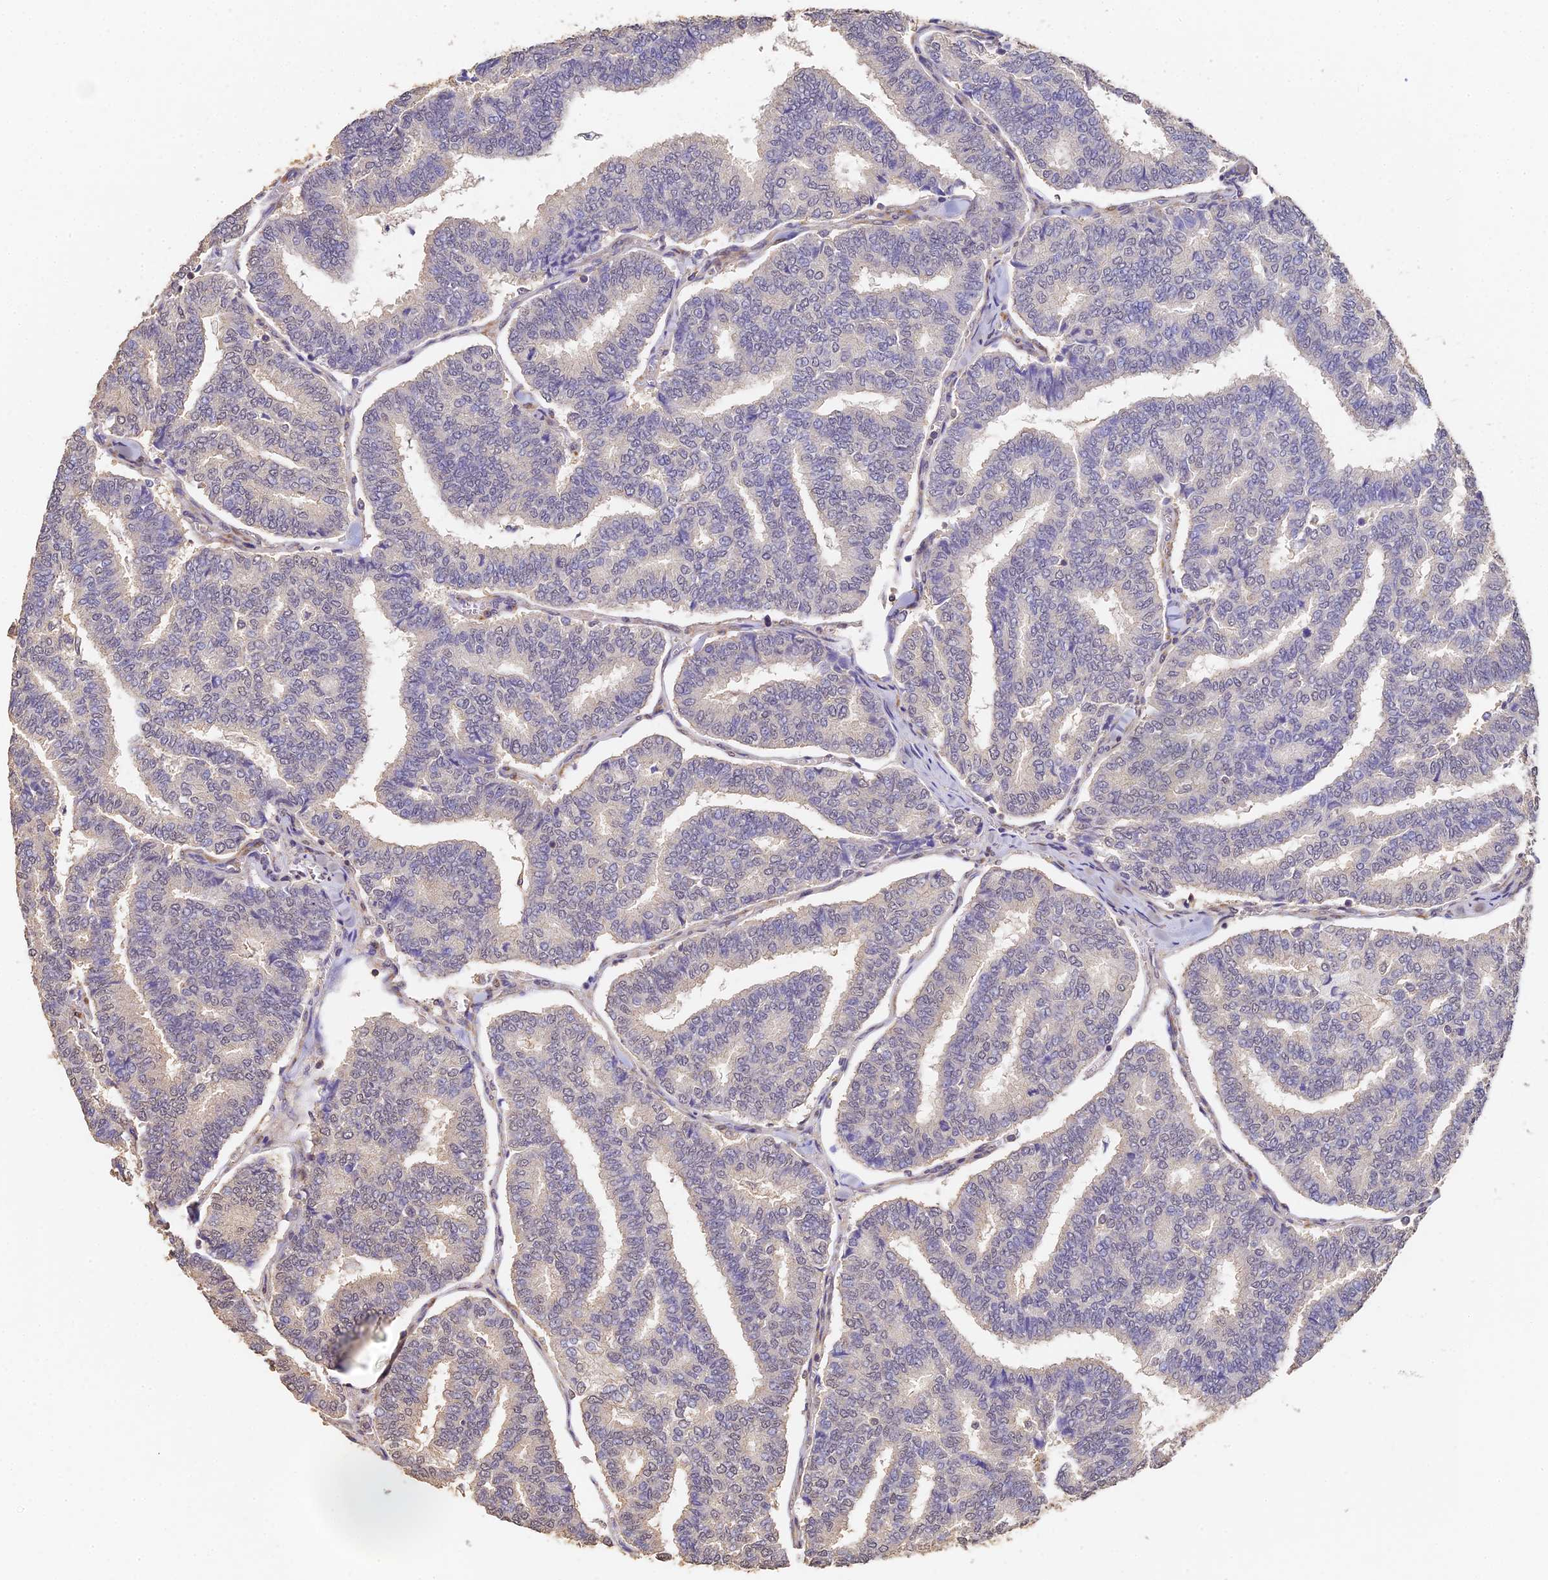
{"staining": {"intensity": "negative", "quantity": "none", "location": "none"}, "tissue": "thyroid cancer", "cell_type": "Tumor cells", "image_type": "cancer", "snomed": [{"axis": "morphology", "description": "Papillary adenocarcinoma, NOS"}, {"axis": "topography", "description": "Thyroid gland"}], "caption": "Thyroid cancer was stained to show a protein in brown. There is no significant staining in tumor cells.", "gene": "SLC11A1", "patient": {"sex": "female", "age": 35}}